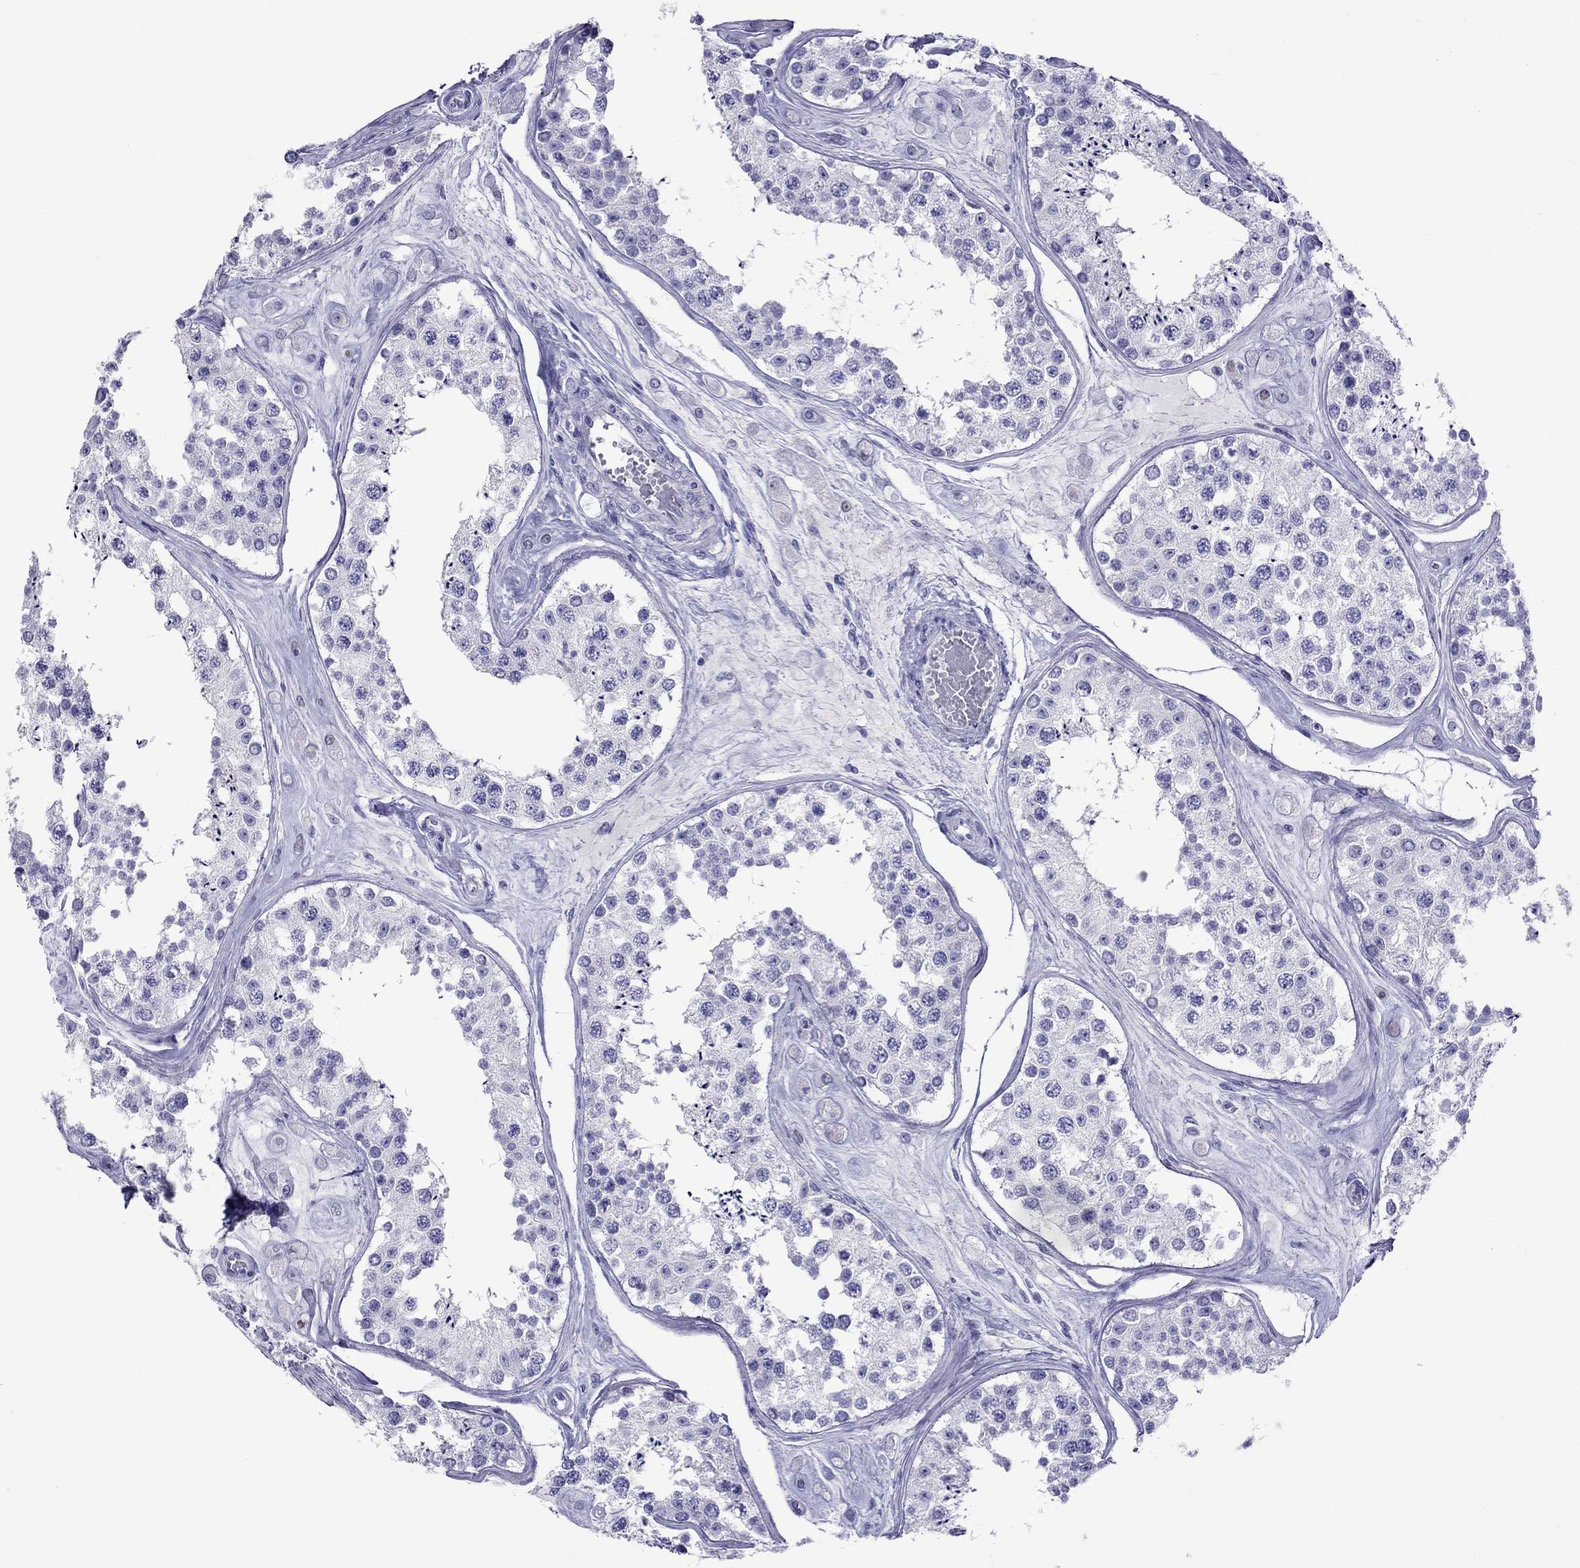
{"staining": {"intensity": "negative", "quantity": "none", "location": "none"}, "tissue": "testis", "cell_type": "Cells in seminiferous ducts", "image_type": "normal", "snomed": [{"axis": "morphology", "description": "Normal tissue, NOS"}, {"axis": "topography", "description": "Testis"}], "caption": "Immunohistochemical staining of normal human testis exhibits no significant positivity in cells in seminiferous ducts.", "gene": "PCDHA6", "patient": {"sex": "male", "age": 25}}